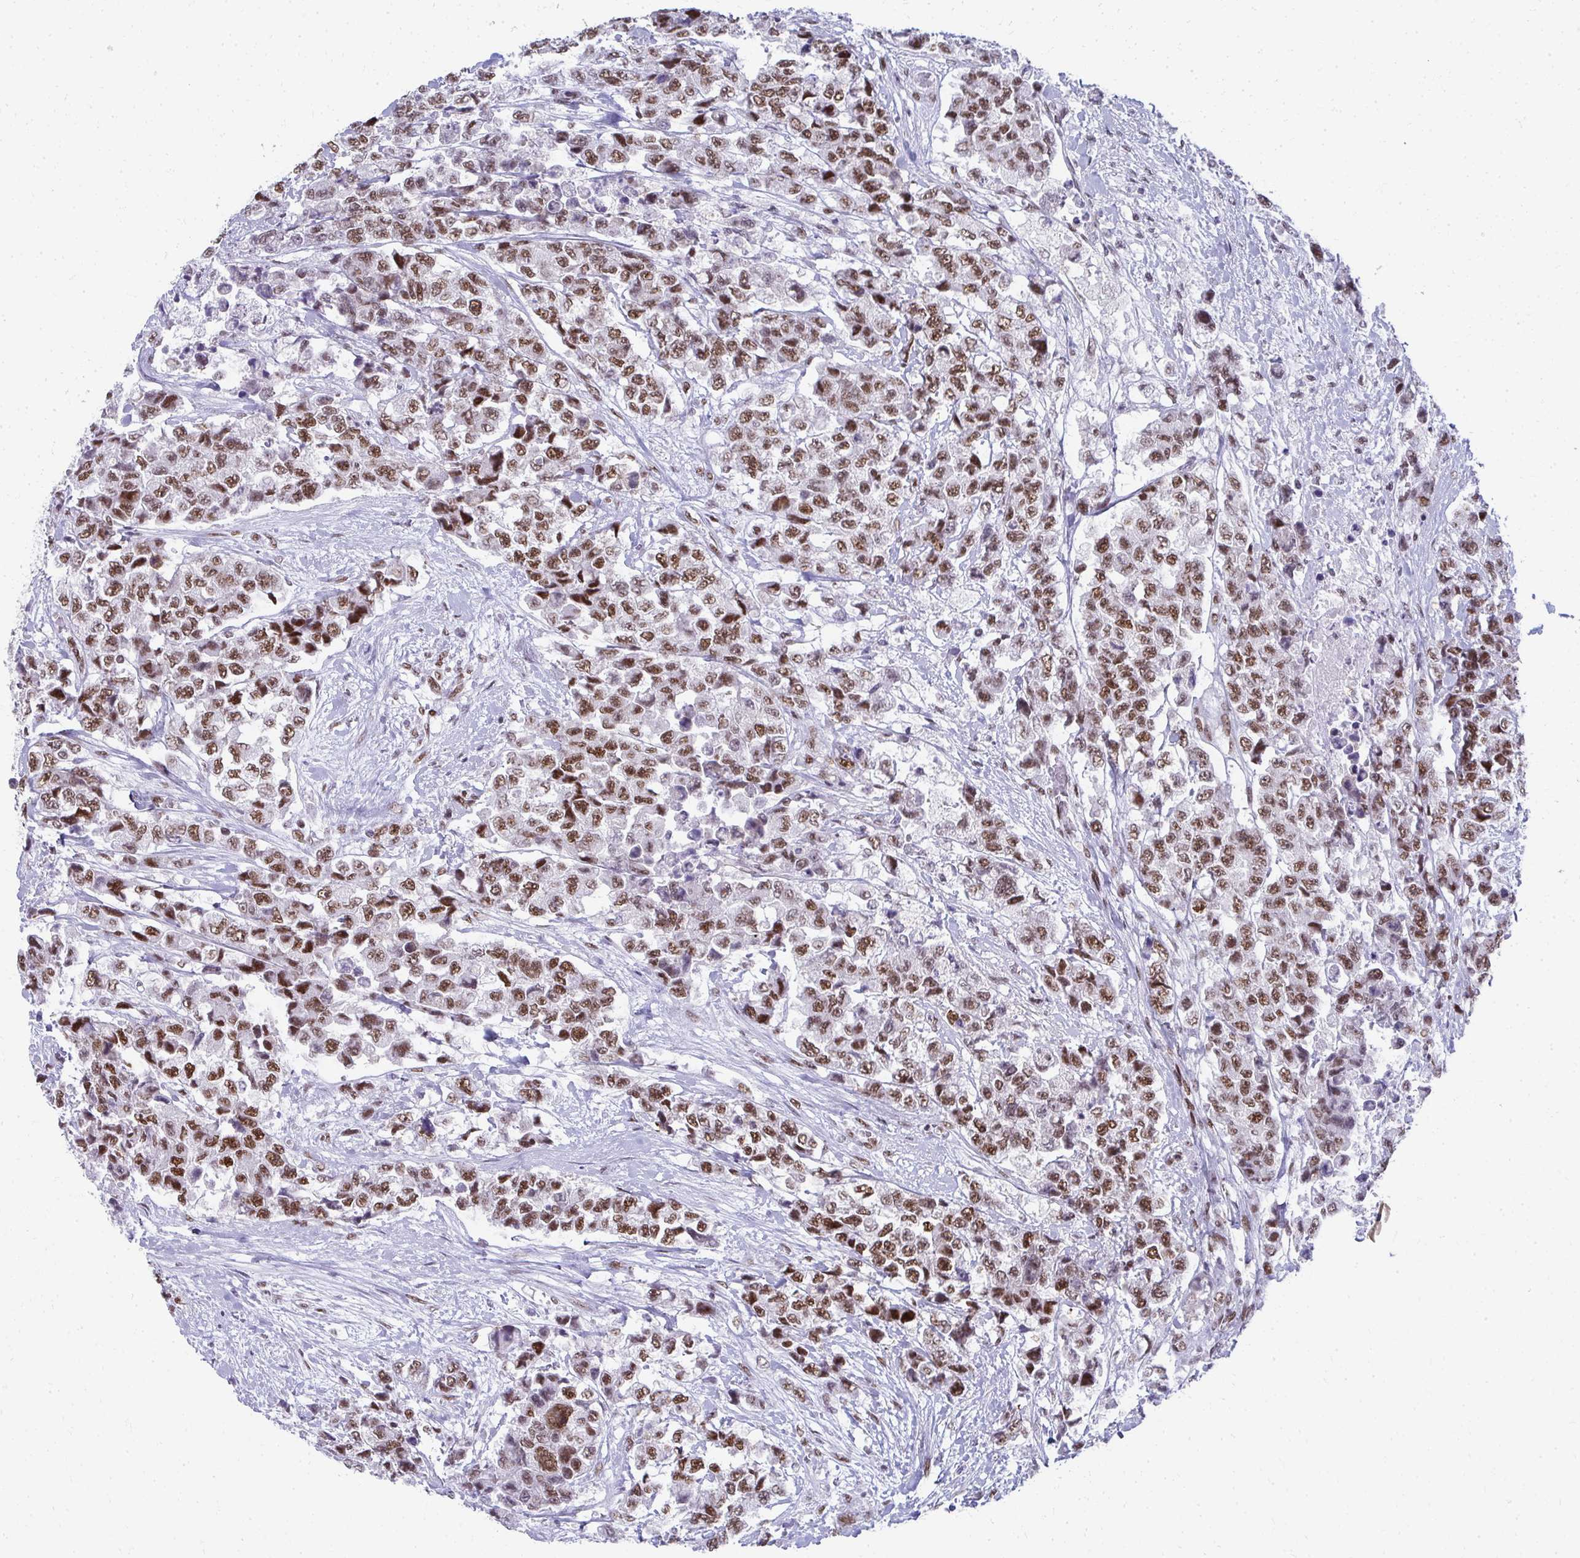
{"staining": {"intensity": "moderate", "quantity": ">75%", "location": "nuclear"}, "tissue": "urothelial cancer", "cell_type": "Tumor cells", "image_type": "cancer", "snomed": [{"axis": "morphology", "description": "Urothelial carcinoma, High grade"}, {"axis": "topography", "description": "Urinary bladder"}], "caption": "Urothelial cancer was stained to show a protein in brown. There is medium levels of moderate nuclear staining in approximately >75% of tumor cells.", "gene": "CREBBP", "patient": {"sex": "female", "age": 78}}